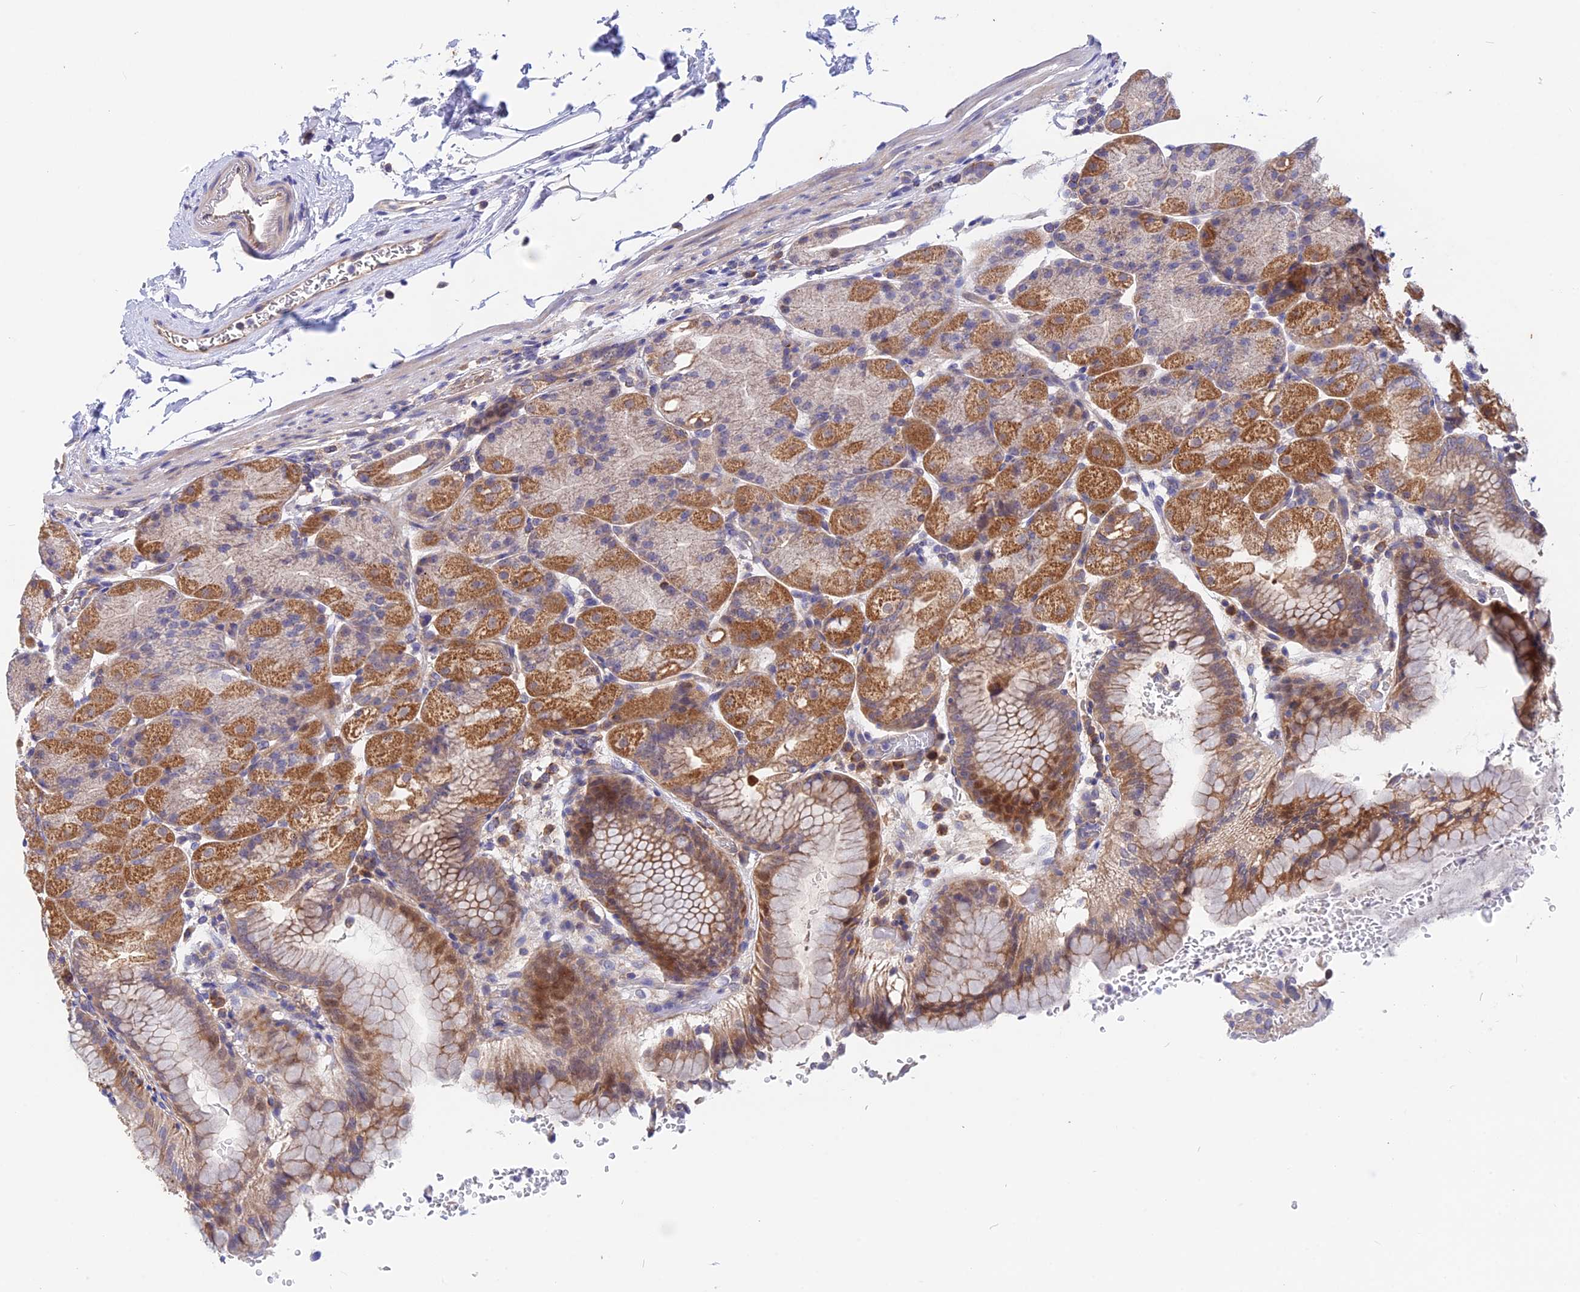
{"staining": {"intensity": "moderate", "quantity": "25%-75%", "location": "cytoplasmic/membranous"}, "tissue": "stomach", "cell_type": "Glandular cells", "image_type": "normal", "snomed": [{"axis": "morphology", "description": "Normal tissue, NOS"}, {"axis": "topography", "description": "Stomach, upper"}, {"axis": "topography", "description": "Stomach, lower"}], "caption": "Stomach stained with immunohistochemistry shows moderate cytoplasmic/membranous positivity in about 25%-75% of glandular cells.", "gene": "HYCC1", "patient": {"sex": "male", "age": 62}}